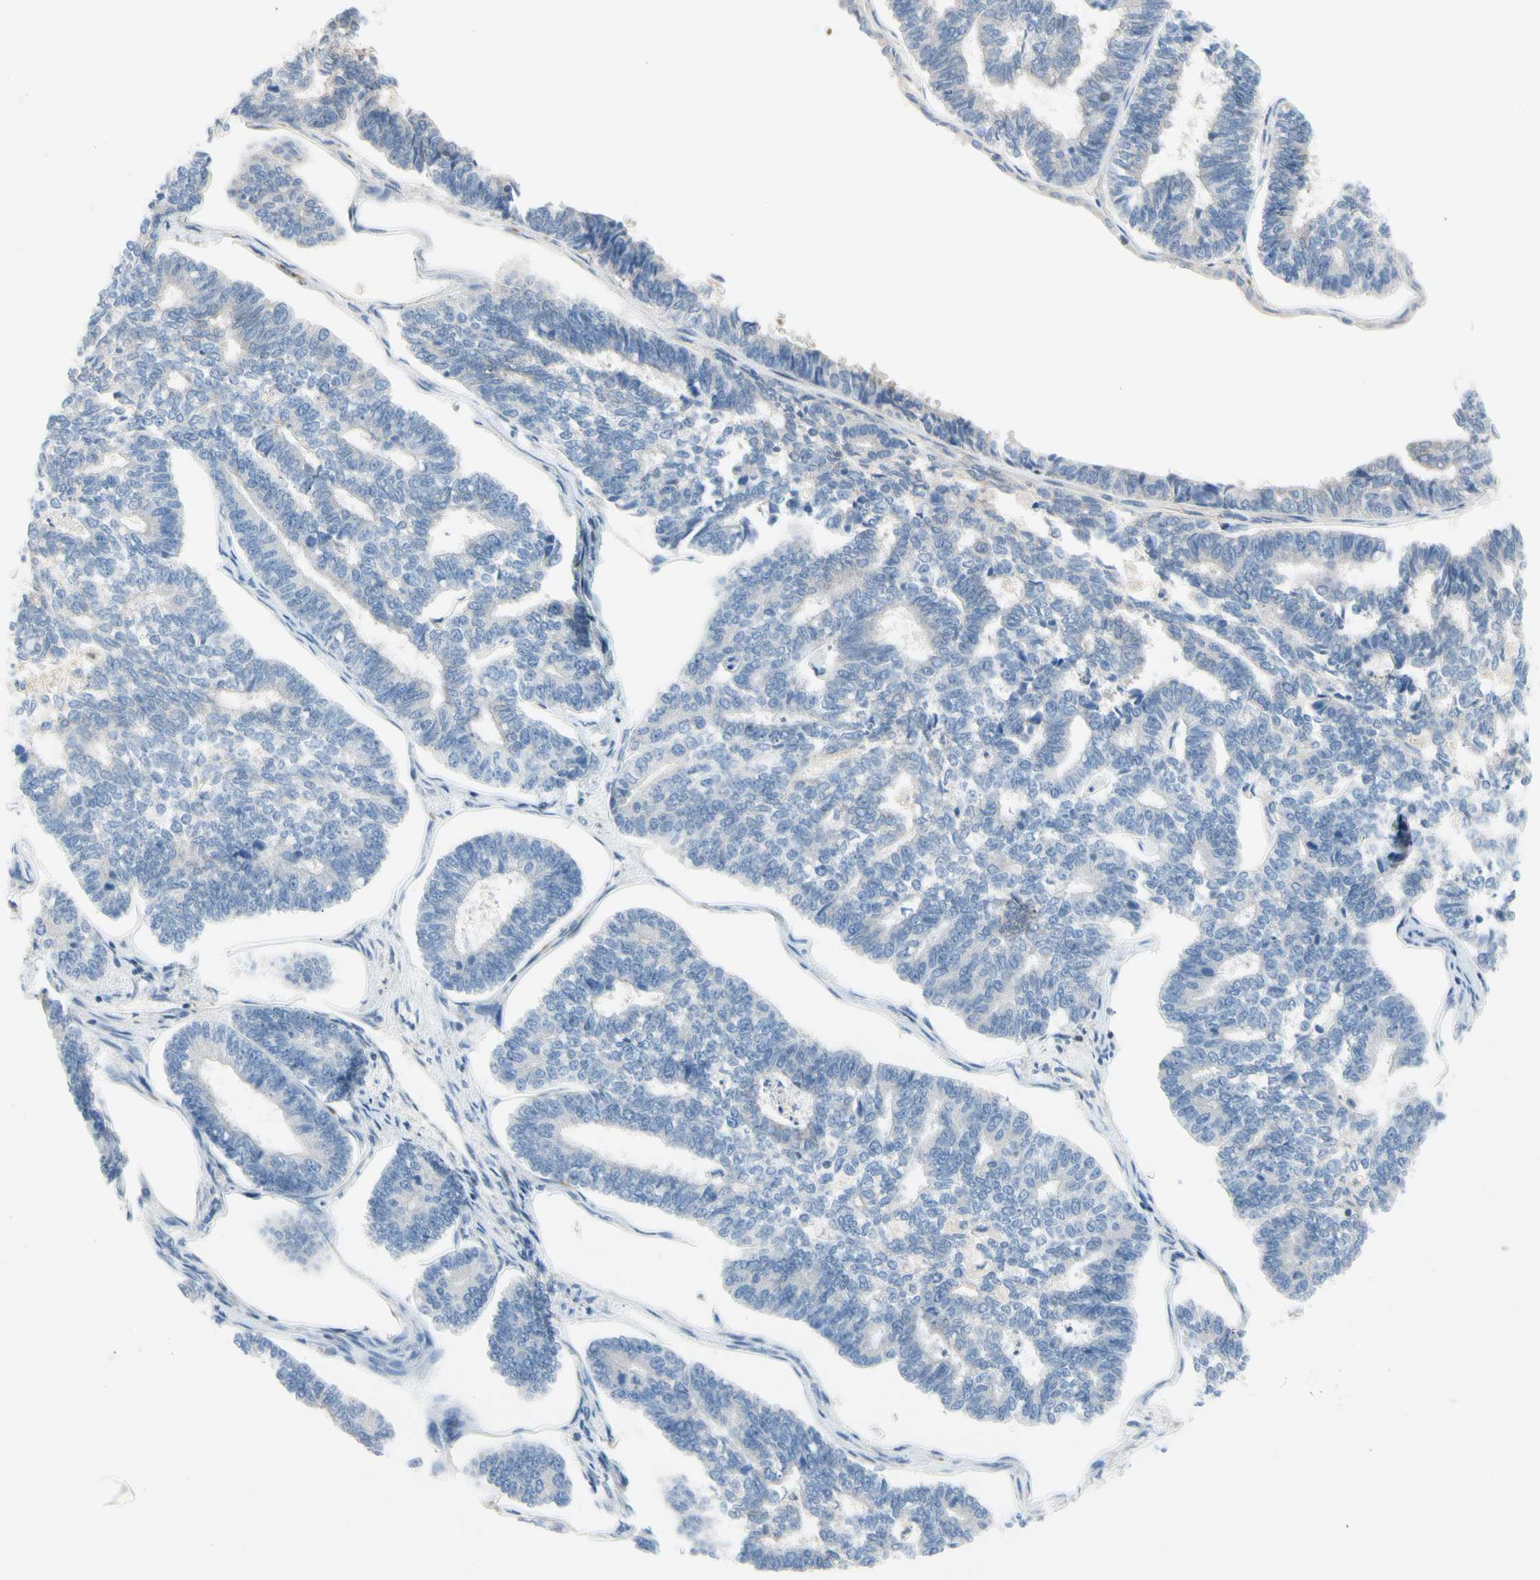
{"staining": {"intensity": "negative", "quantity": "none", "location": "none"}, "tissue": "endometrial cancer", "cell_type": "Tumor cells", "image_type": "cancer", "snomed": [{"axis": "morphology", "description": "Adenocarcinoma, NOS"}, {"axis": "topography", "description": "Endometrium"}], "caption": "Endometrial cancer (adenocarcinoma) was stained to show a protein in brown. There is no significant staining in tumor cells. (DAB immunohistochemistry visualized using brightfield microscopy, high magnification).", "gene": "MAP3K3", "patient": {"sex": "female", "age": 70}}